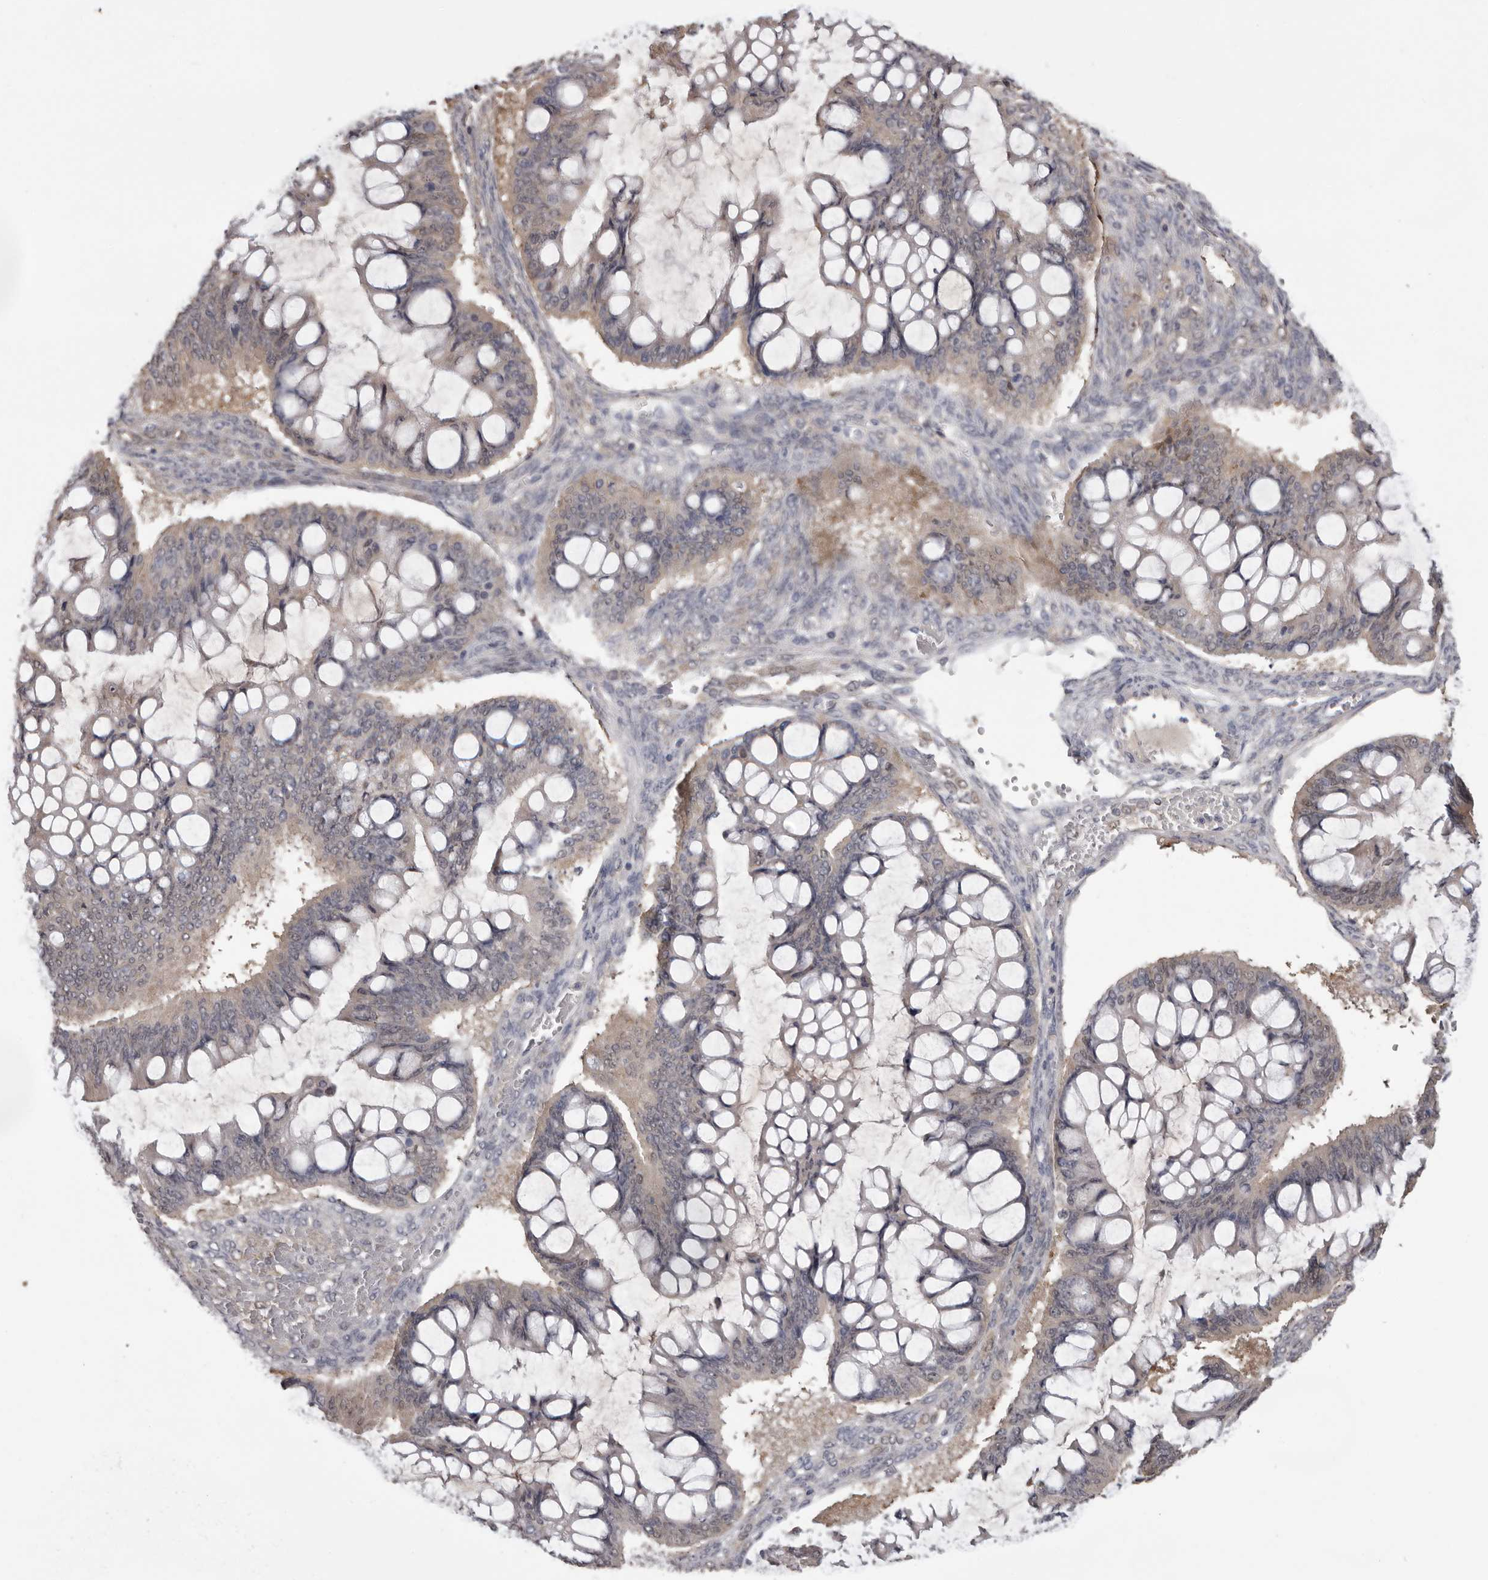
{"staining": {"intensity": "weak", "quantity": "25%-75%", "location": "cytoplasmic/membranous,nuclear"}, "tissue": "ovarian cancer", "cell_type": "Tumor cells", "image_type": "cancer", "snomed": [{"axis": "morphology", "description": "Cystadenocarcinoma, mucinous, NOS"}, {"axis": "topography", "description": "Ovary"}], "caption": "Mucinous cystadenocarcinoma (ovarian) stained for a protein displays weak cytoplasmic/membranous and nuclear positivity in tumor cells.", "gene": "MDH1", "patient": {"sex": "female", "age": 73}}